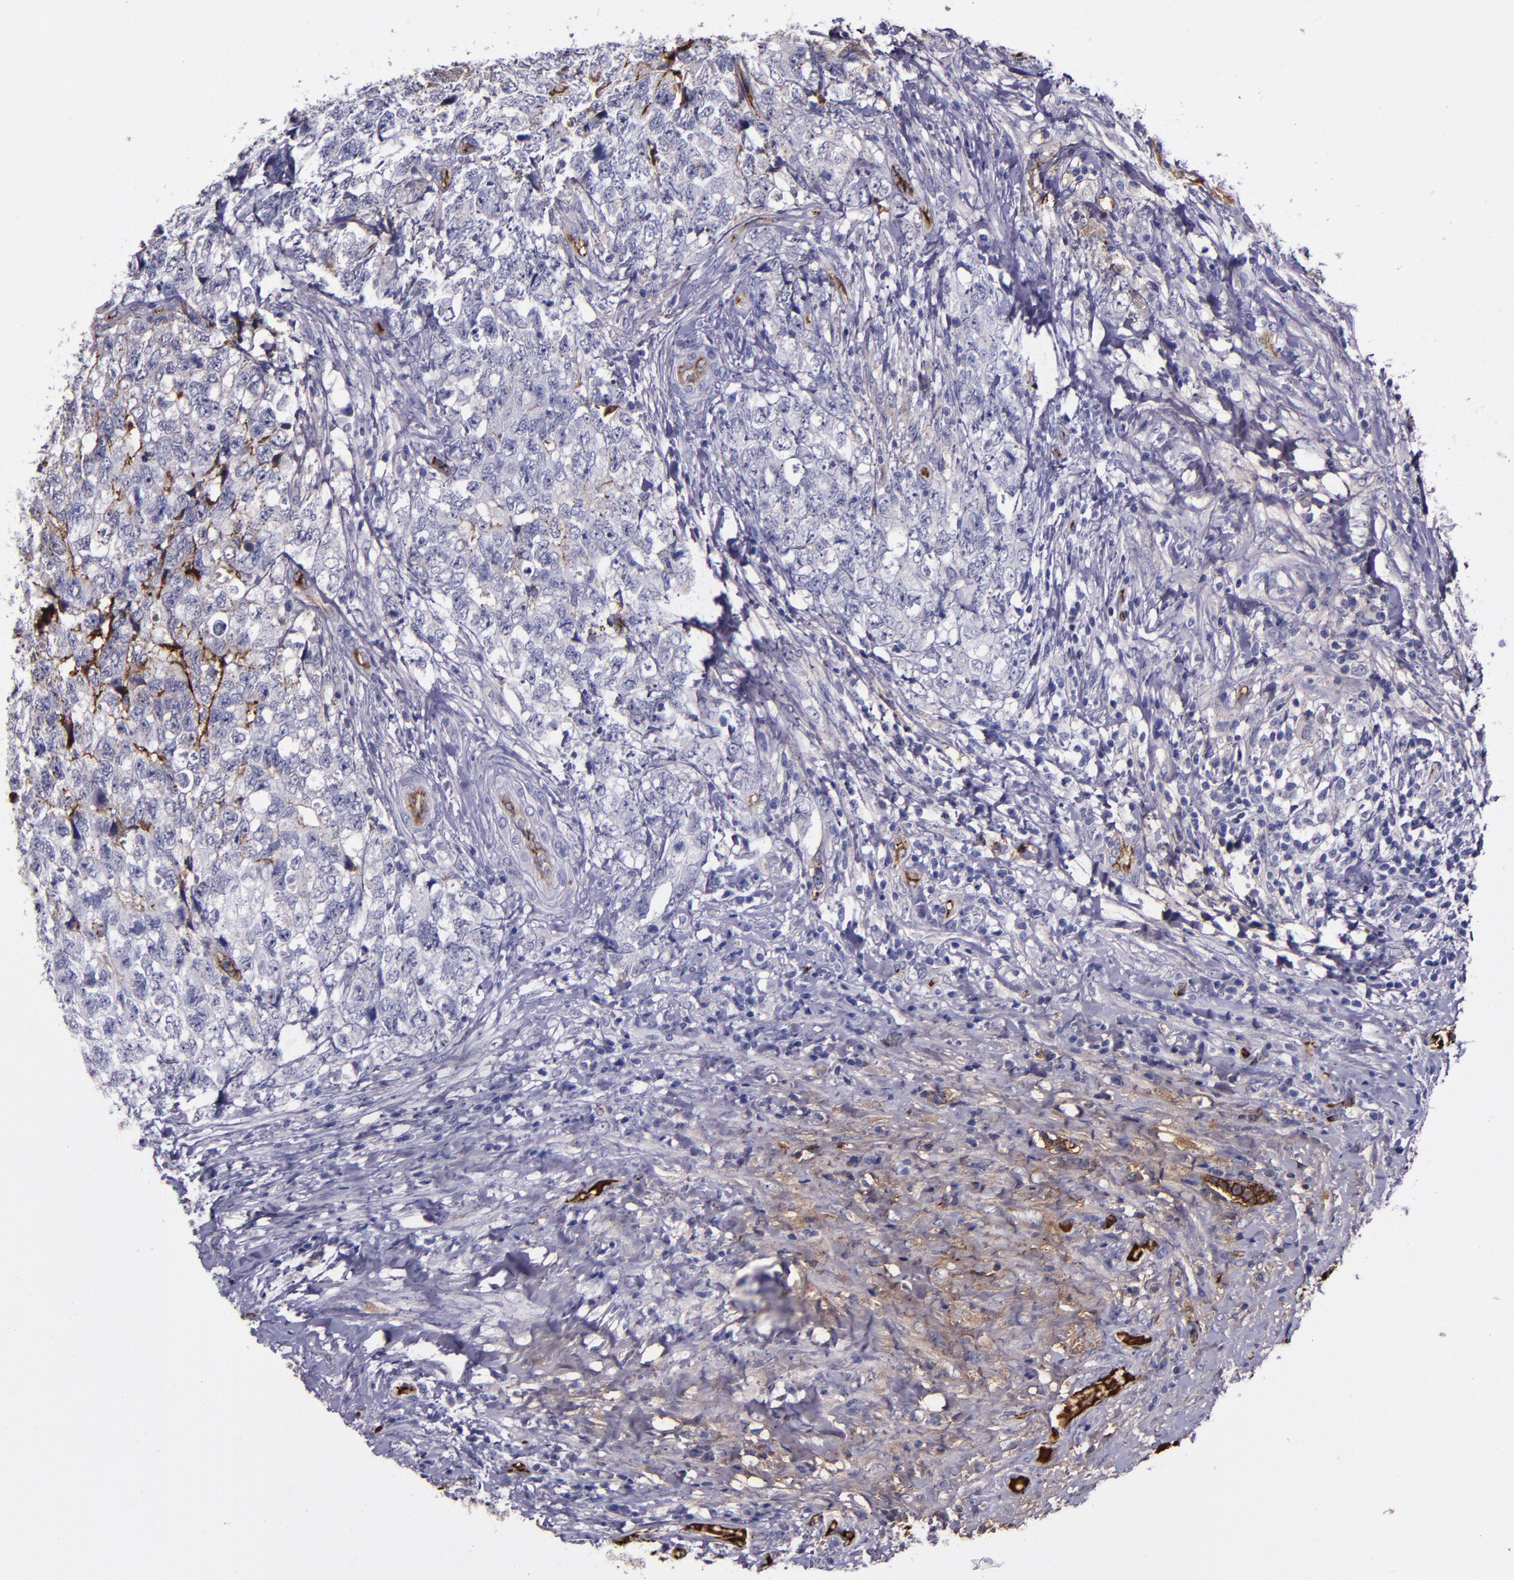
{"staining": {"intensity": "weak", "quantity": "<25%", "location": "cytoplasmic/membranous"}, "tissue": "testis cancer", "cell_type": "Tumor cells", "image_type": "cancer", "snomed": [{"axis": "morphology", "description": "Carcinoma, Embryonal, NOS"}, {"axis": "topography", "description": "Testis"}], "caption": "Tumor cells show no significant protein positivity in embryonal carcinoma (testis). Nuclei are stained in blue.", "gene": "A2M", "patient": {"sex": "male", "age": 31}}